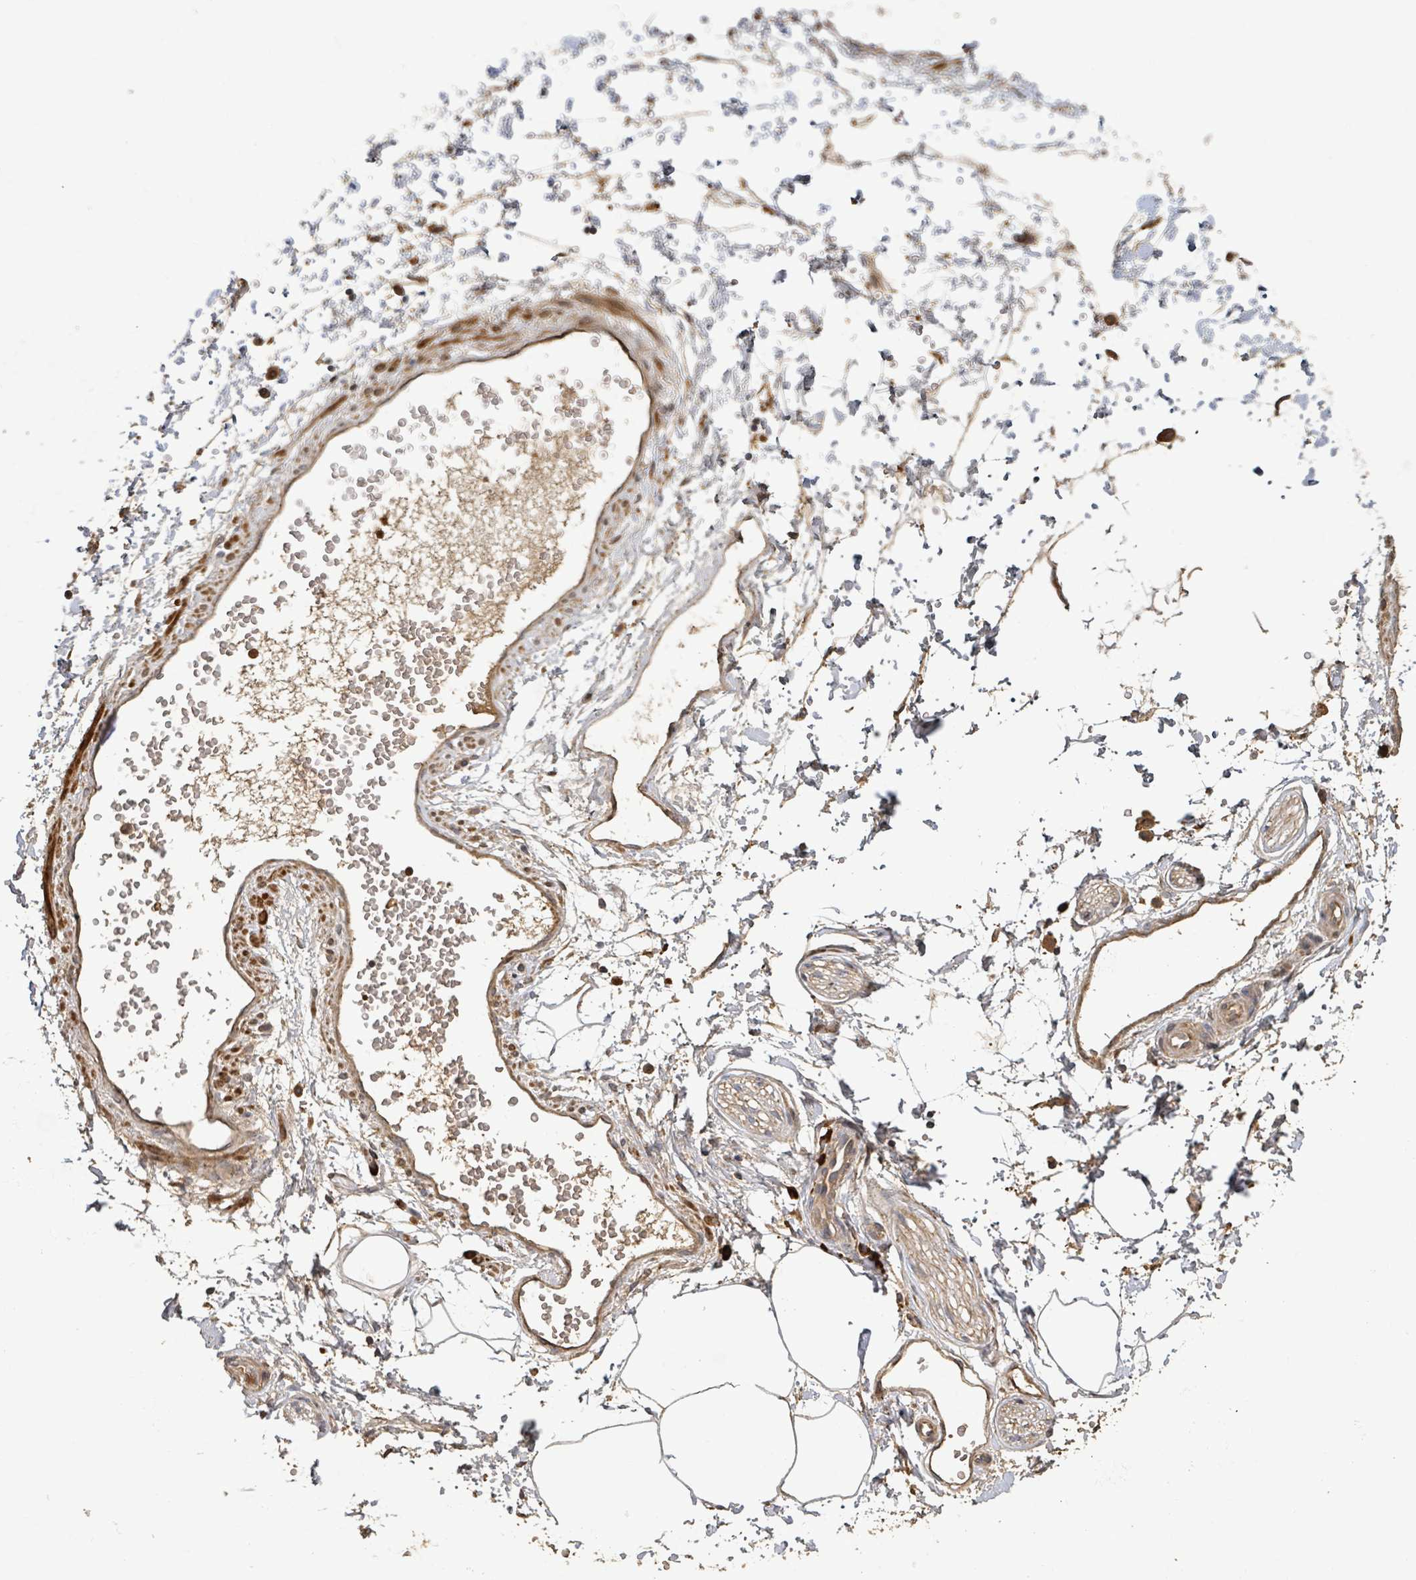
{"staining": {"intensity": "weak", "quantity": ">75%", "location": "cytoplasmic/membranous"}, "tissue": "adipose tissue", "cell_type": "Adipocytes", "image_type": "normal", "snomed": [{"axis": "morphology", "description": "Normal tissue, NOS"}, {"axis": "topography", "description": "Prostate"}, {"axis": "topography", "description": "Peripheral nerve tissue"}], "caption": "Protein staining of benign adipose tissue shows weak cytoplasmic/membranous positivity in about >75% of adipocytes. The staining was performed using DAB (3,3'-diaminobenzidine) to visualize the protein expression in brown, while the nuclei were stained in blue with hematoxylin (Magnification: 20x).", "gene": "STARD4", "patient": {"sex": "male", "age": 55}}